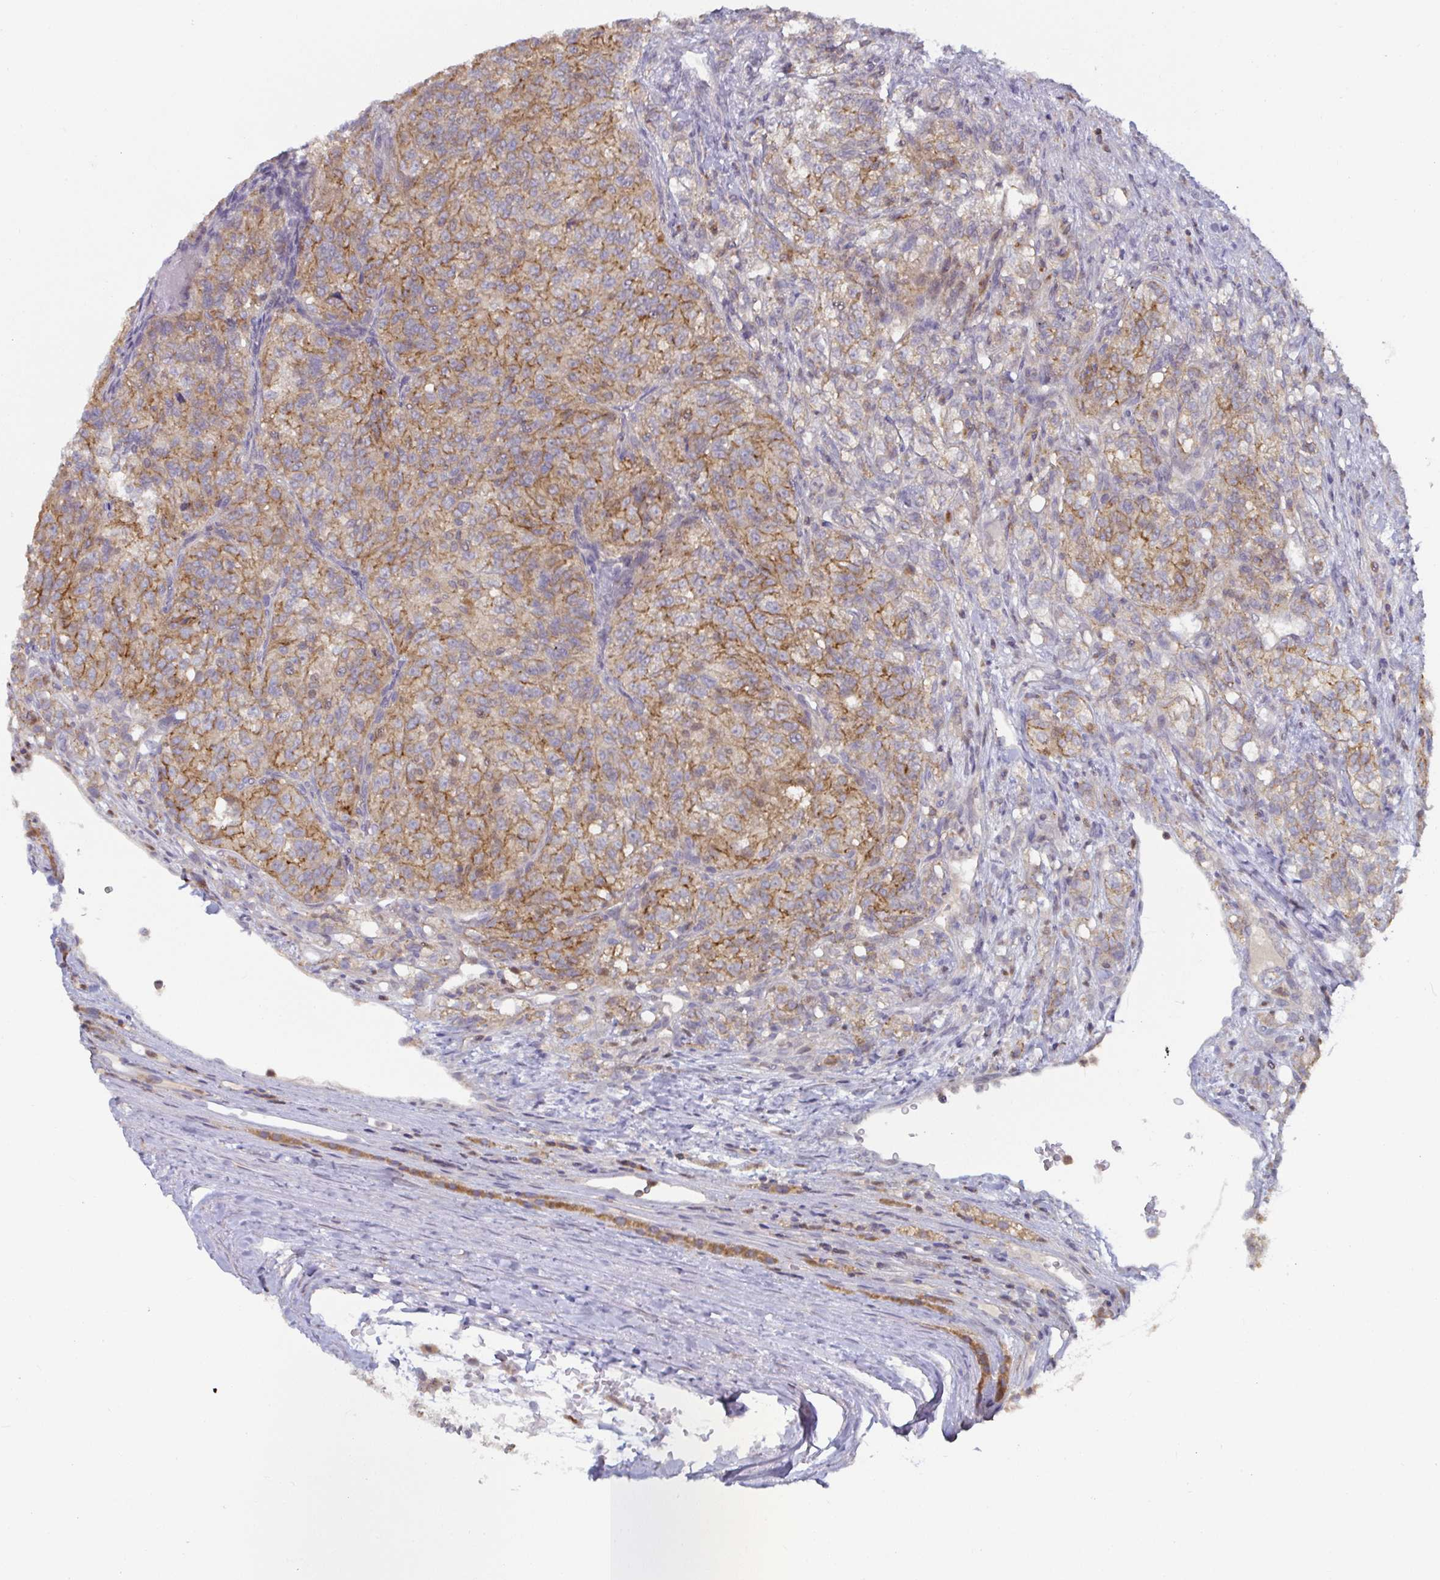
{"staining": {"intensity": "weak", "quantity": ">75%", "location": "cytoplasmic/membranous"}, "tissue": "renal cancer", "cell_type": "Tumor cells", "image_type": "cancer", "snomed": [{"axis": "morphology", "description": "Adenocarcinoma, NOS"}, {"axis": "topography", "description": "Kidney"}], "caption": "A low amount of weak cytoplasmic/membranous staining is seen in approximately >75% of tumor cells in renal cancer (adenocarcinoma) tissue.", "gene": "CDH18", "patient": {"sex": "female", "age": 63}}